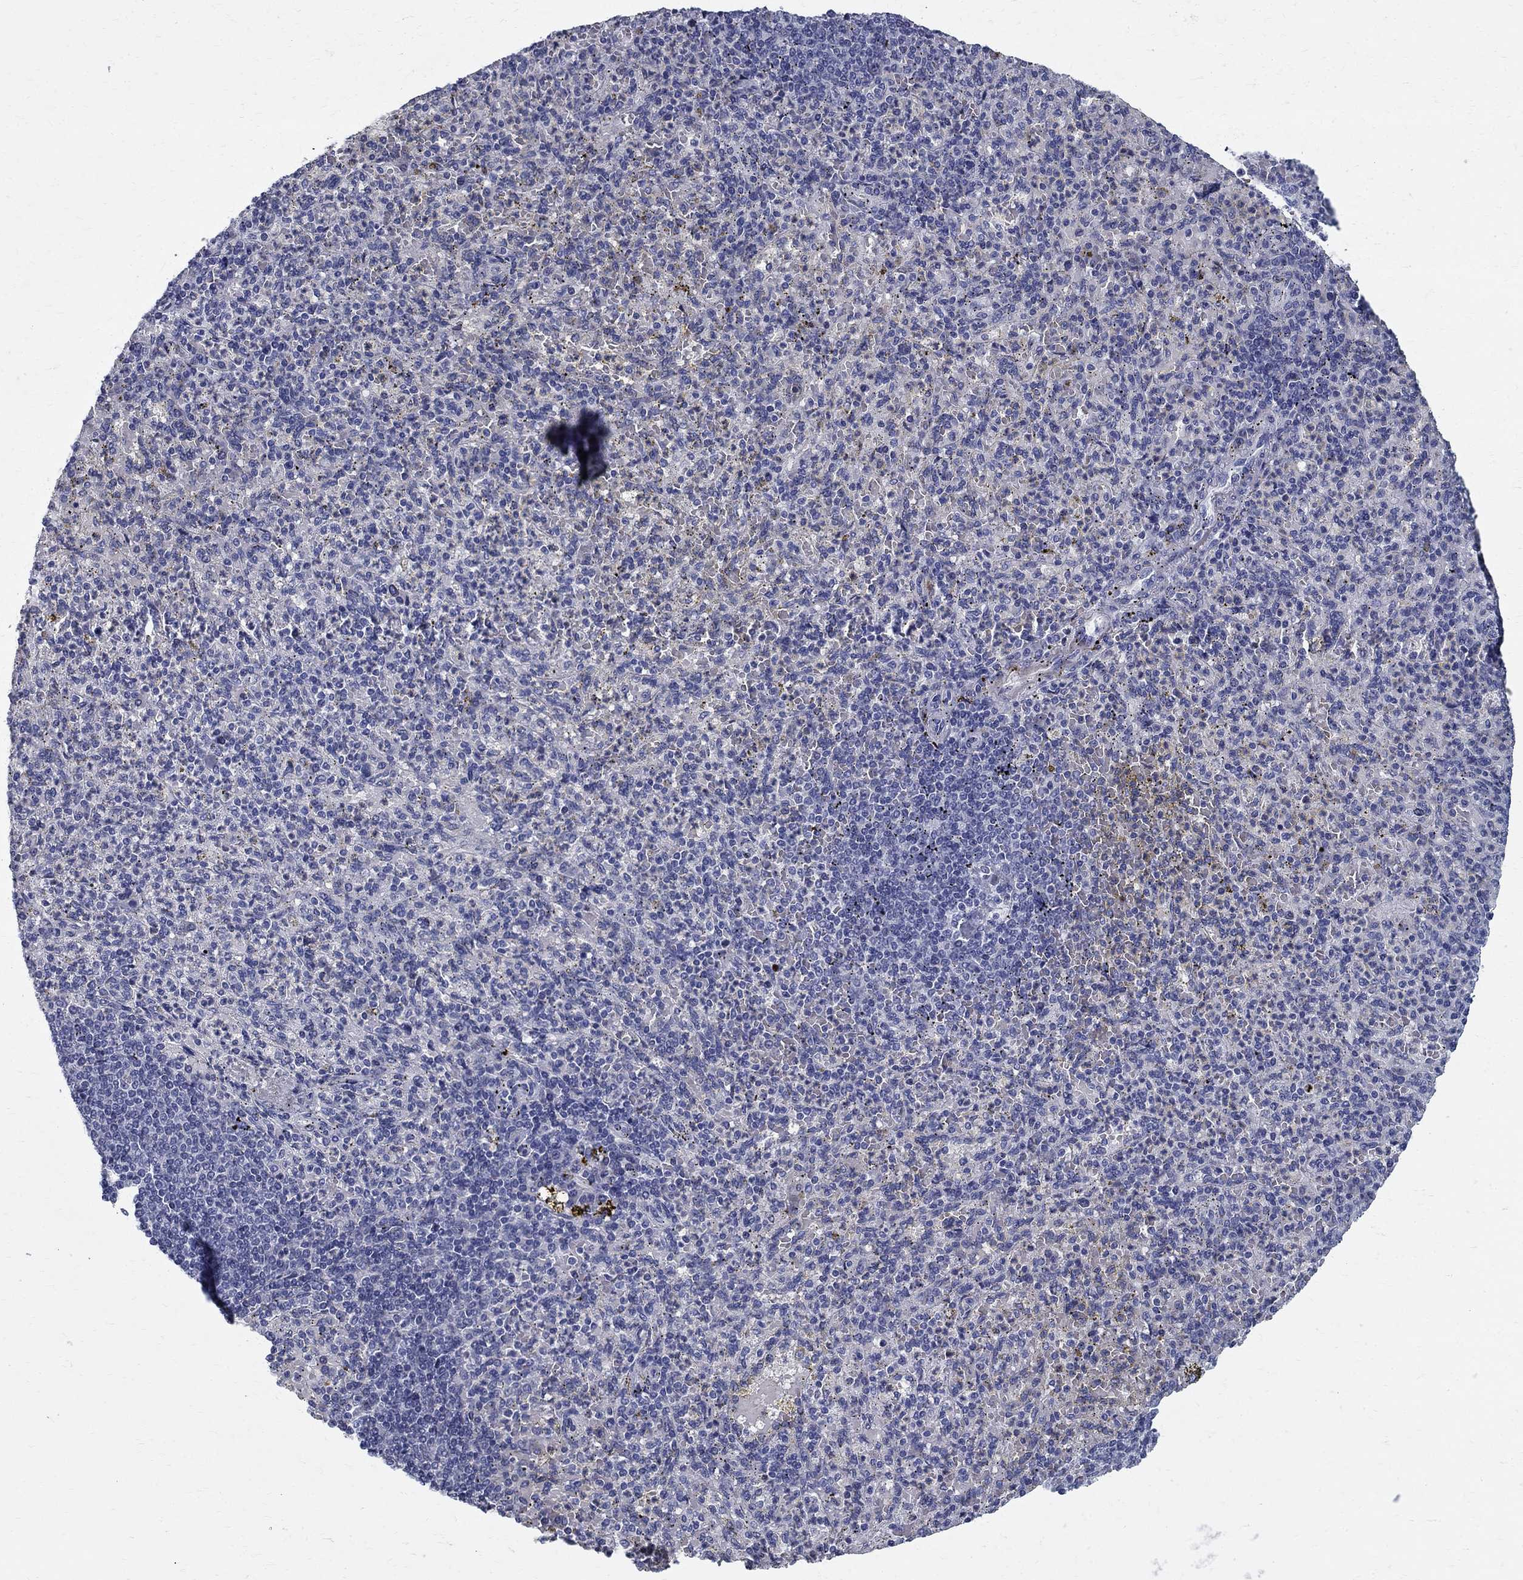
{"staining": {"intensity": "negative", "quantity": "none", "location": "none"}, "tissue": "spleen", "cell_type": "Cells in red pulp", "image_type": "normal", "snomed": [{"axis": "morphology", "description": "Normal tissue, NOS"}, {"axis": "topography", "description": "Spleen"}], "caption": "IHC photomicrograph of benign human spleen stained for a protein (brown), which shows no positivity in cells in red pulp.", "gene": "TGM4", "patient": {"sex": "female", "age": 74}}